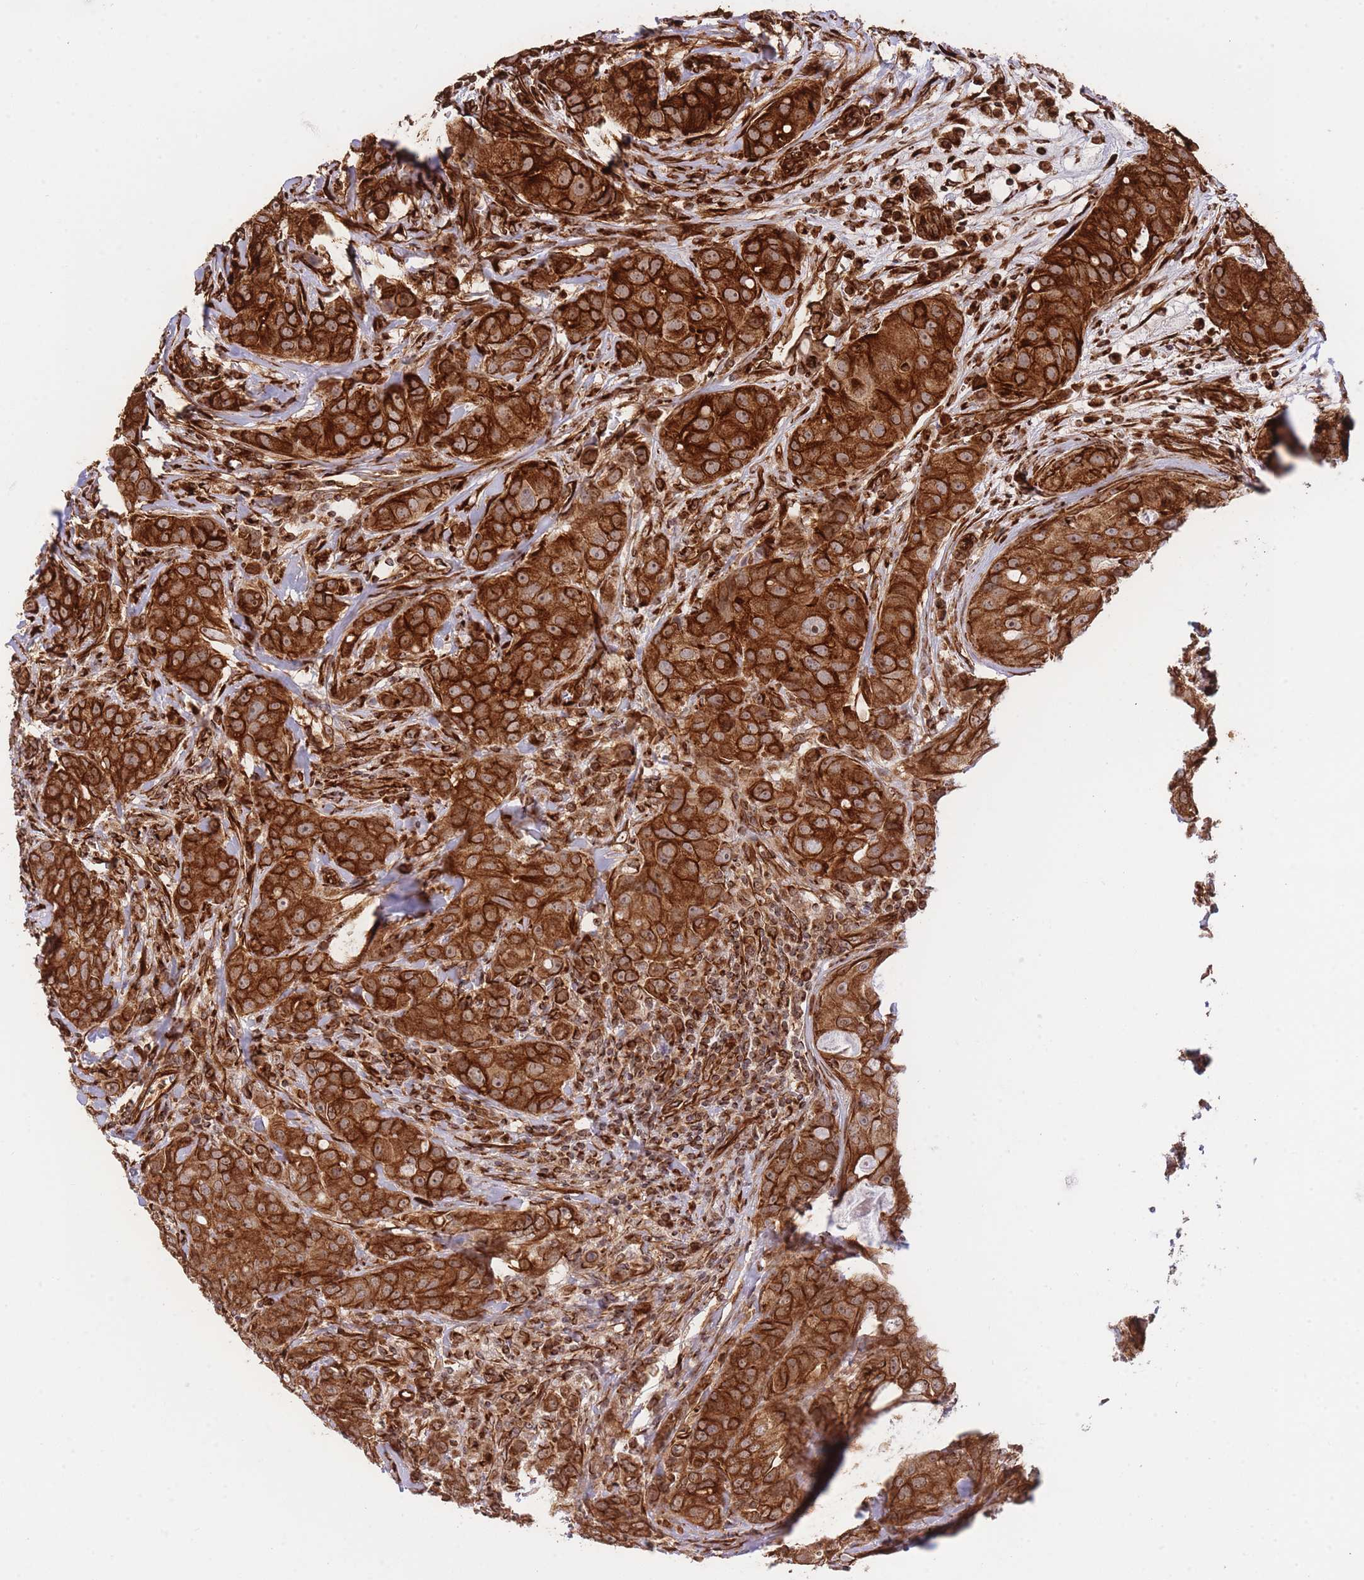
{"staining": {"intensity": "strong", "quantity": ">75%", "location": "cytoplasmic/membranous"}, "tissue": "breast cancer", "cell_type": "Tumor cells", "image_type": "cancer", "snomed": [{"axis": "morphology", "description": "Duct carcinoma"}, {"axis": "topography", "description": "Breast"}], "caption": "Human breast cancer stained with a protein marker reveals strong staining in tumor cells.", "gene": "EXOSC8", "patient": {"sex": "female", "age": 43}}